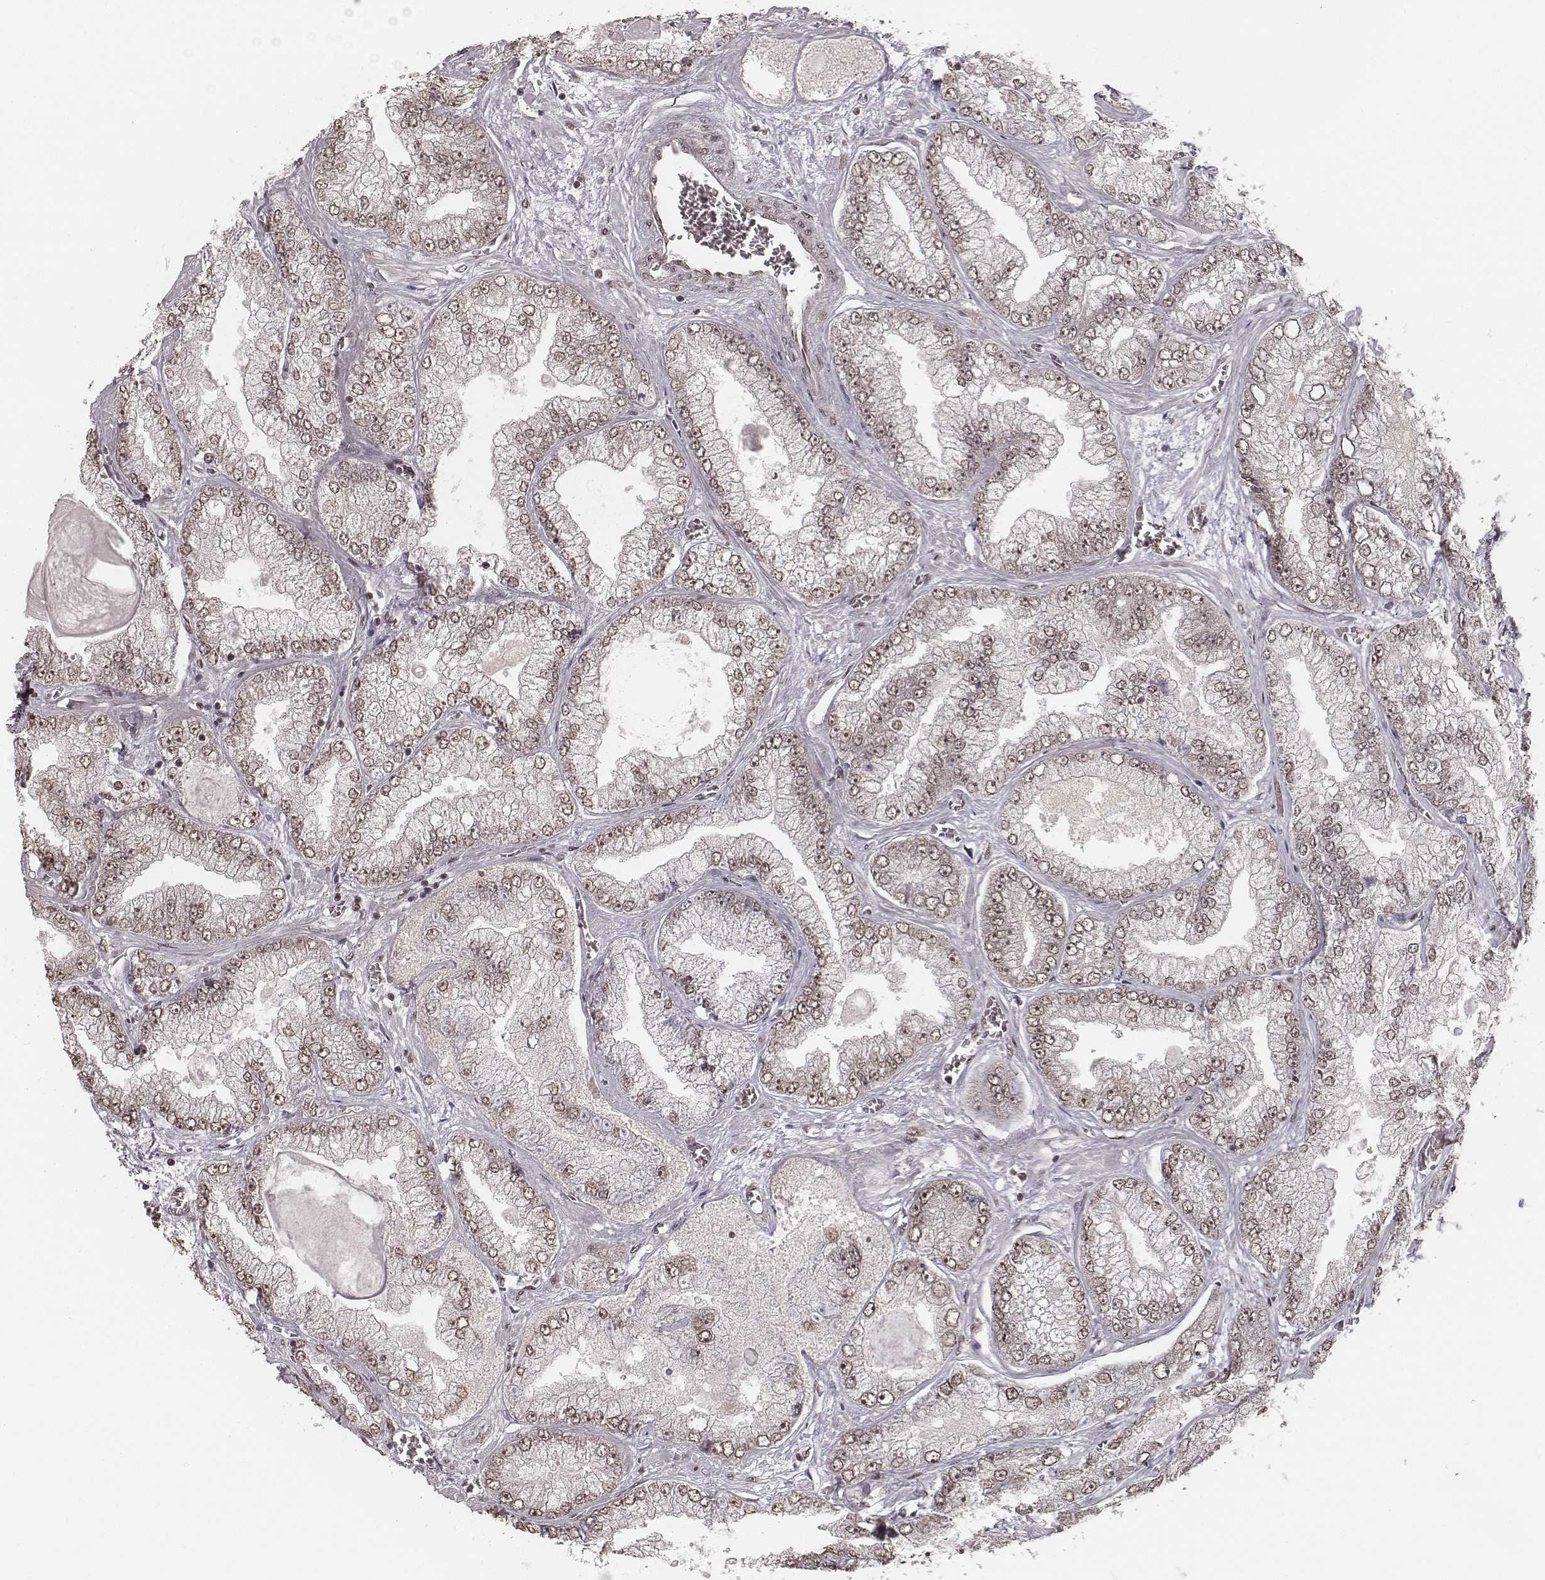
{"staining": {"intensity": "weak", "quantity": ">75%", "location": "nuclear"}, "tissue": "prostate cancer", "cell_type": "Tumor cells", "image_type": "cancer", "snomed": [{"axis": "morphology", "description": "Adenocarcinoma, Low grade"}, {"axis": "topography", "description": "Prostate"}], "caption": "A high-resolution histopathology image shows IHC staining of adenocarcinoma (low-grade) (prostate), which reveals weak nuclear staining in approximately >75% of tumor cells.", "gene": "HMGA2", "patient": {"sex": "male", "age": 57}}